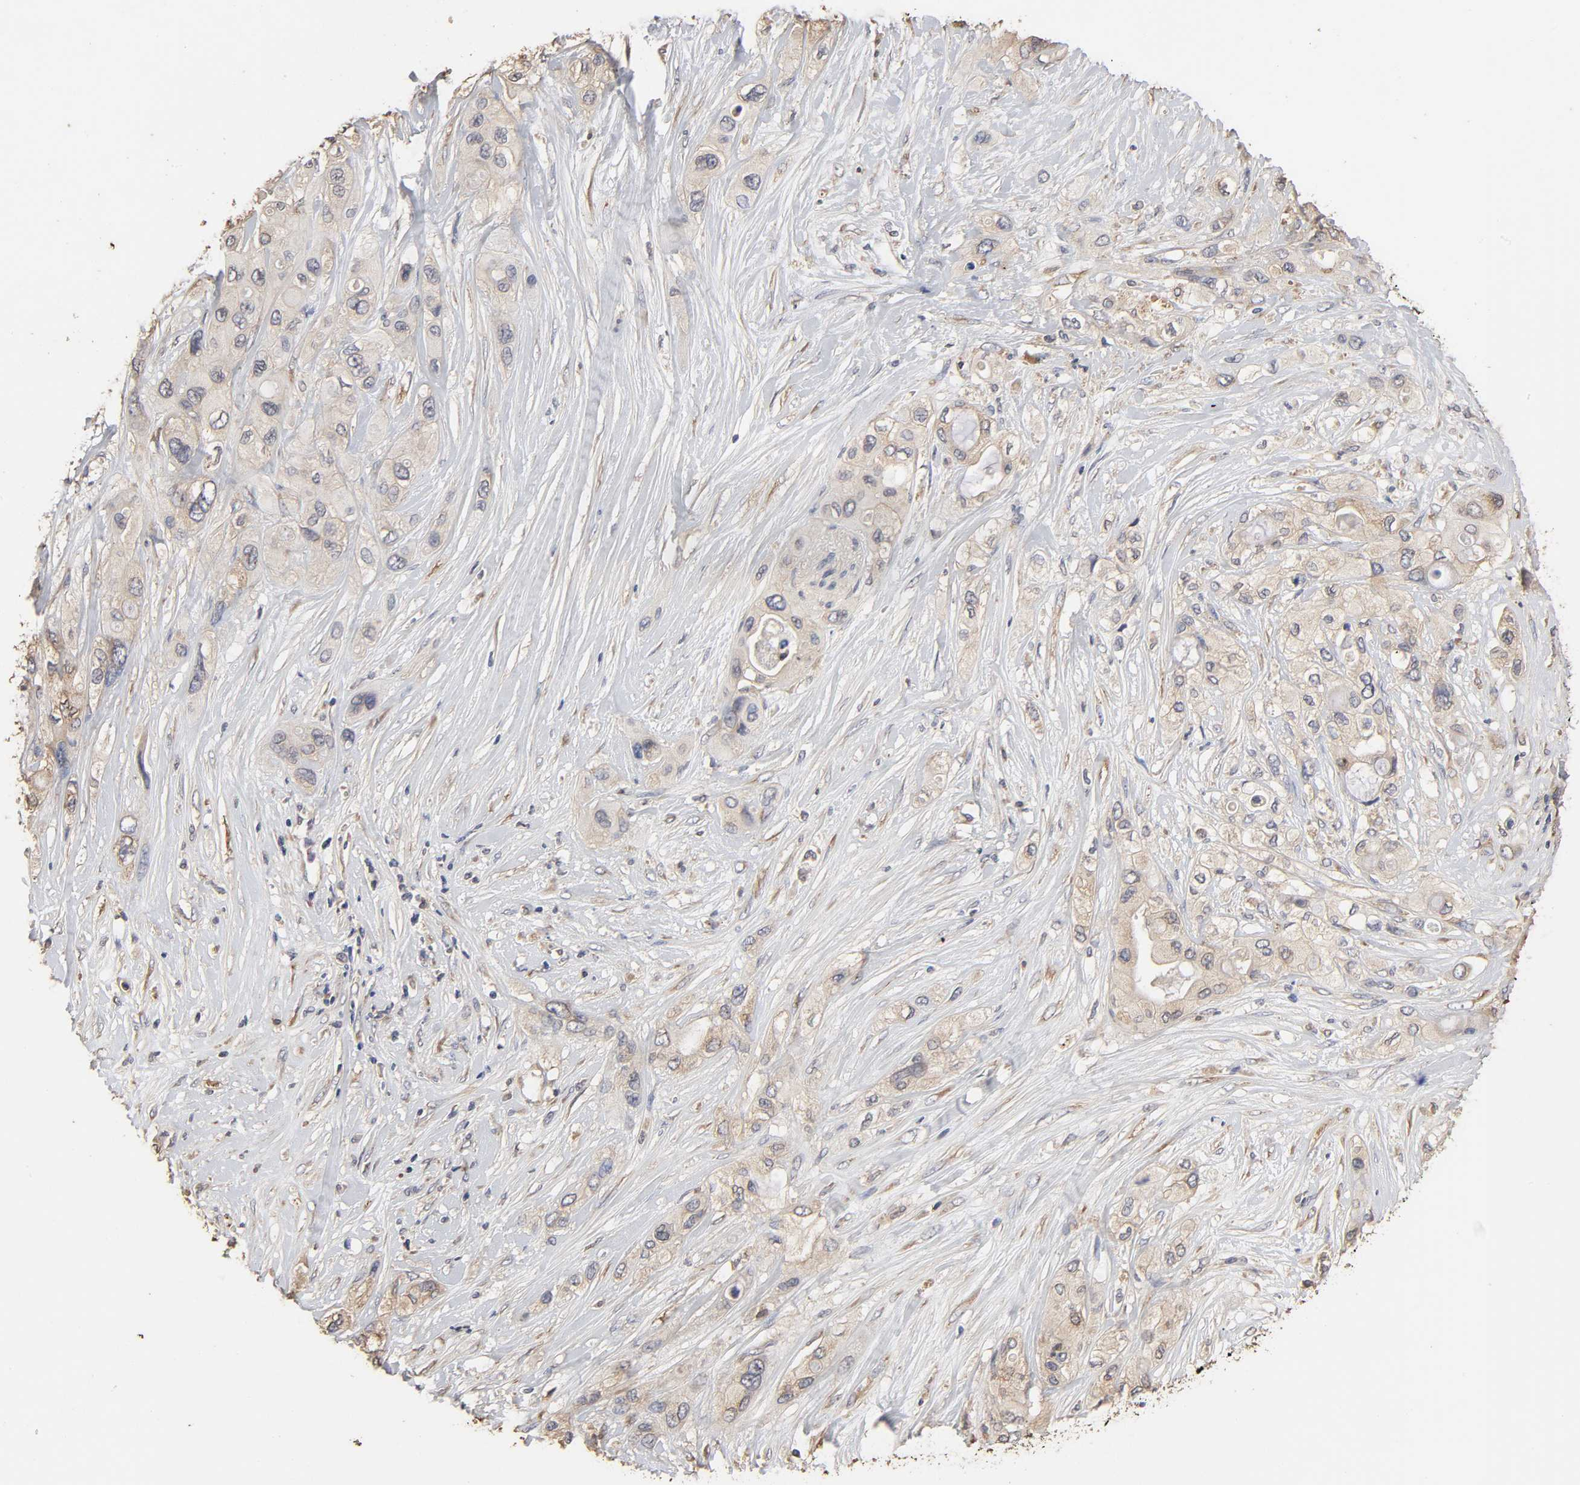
{"staining": {"intensity": "weak", "quantity": ">75%", "location": "cytoplasmic/membranous"}, "tissue": "pancreatic cancer", "cell_type": "Tumor cells", "image_type": "cancer", "snomed": [{"axis": "morphology", "description": "Adenocarcinoma, NOS"}, {"axis": "topography", "description": "Pancreas"}], "caption": "The histopathology image reveals staining of pancreatic adenocarcinoma, revealing weak cytoplasmic/membranous protein staining (brown color) within tumor cells.", "gene": "EIF4G2", "patient": {"sex": "female", "age": 59}}